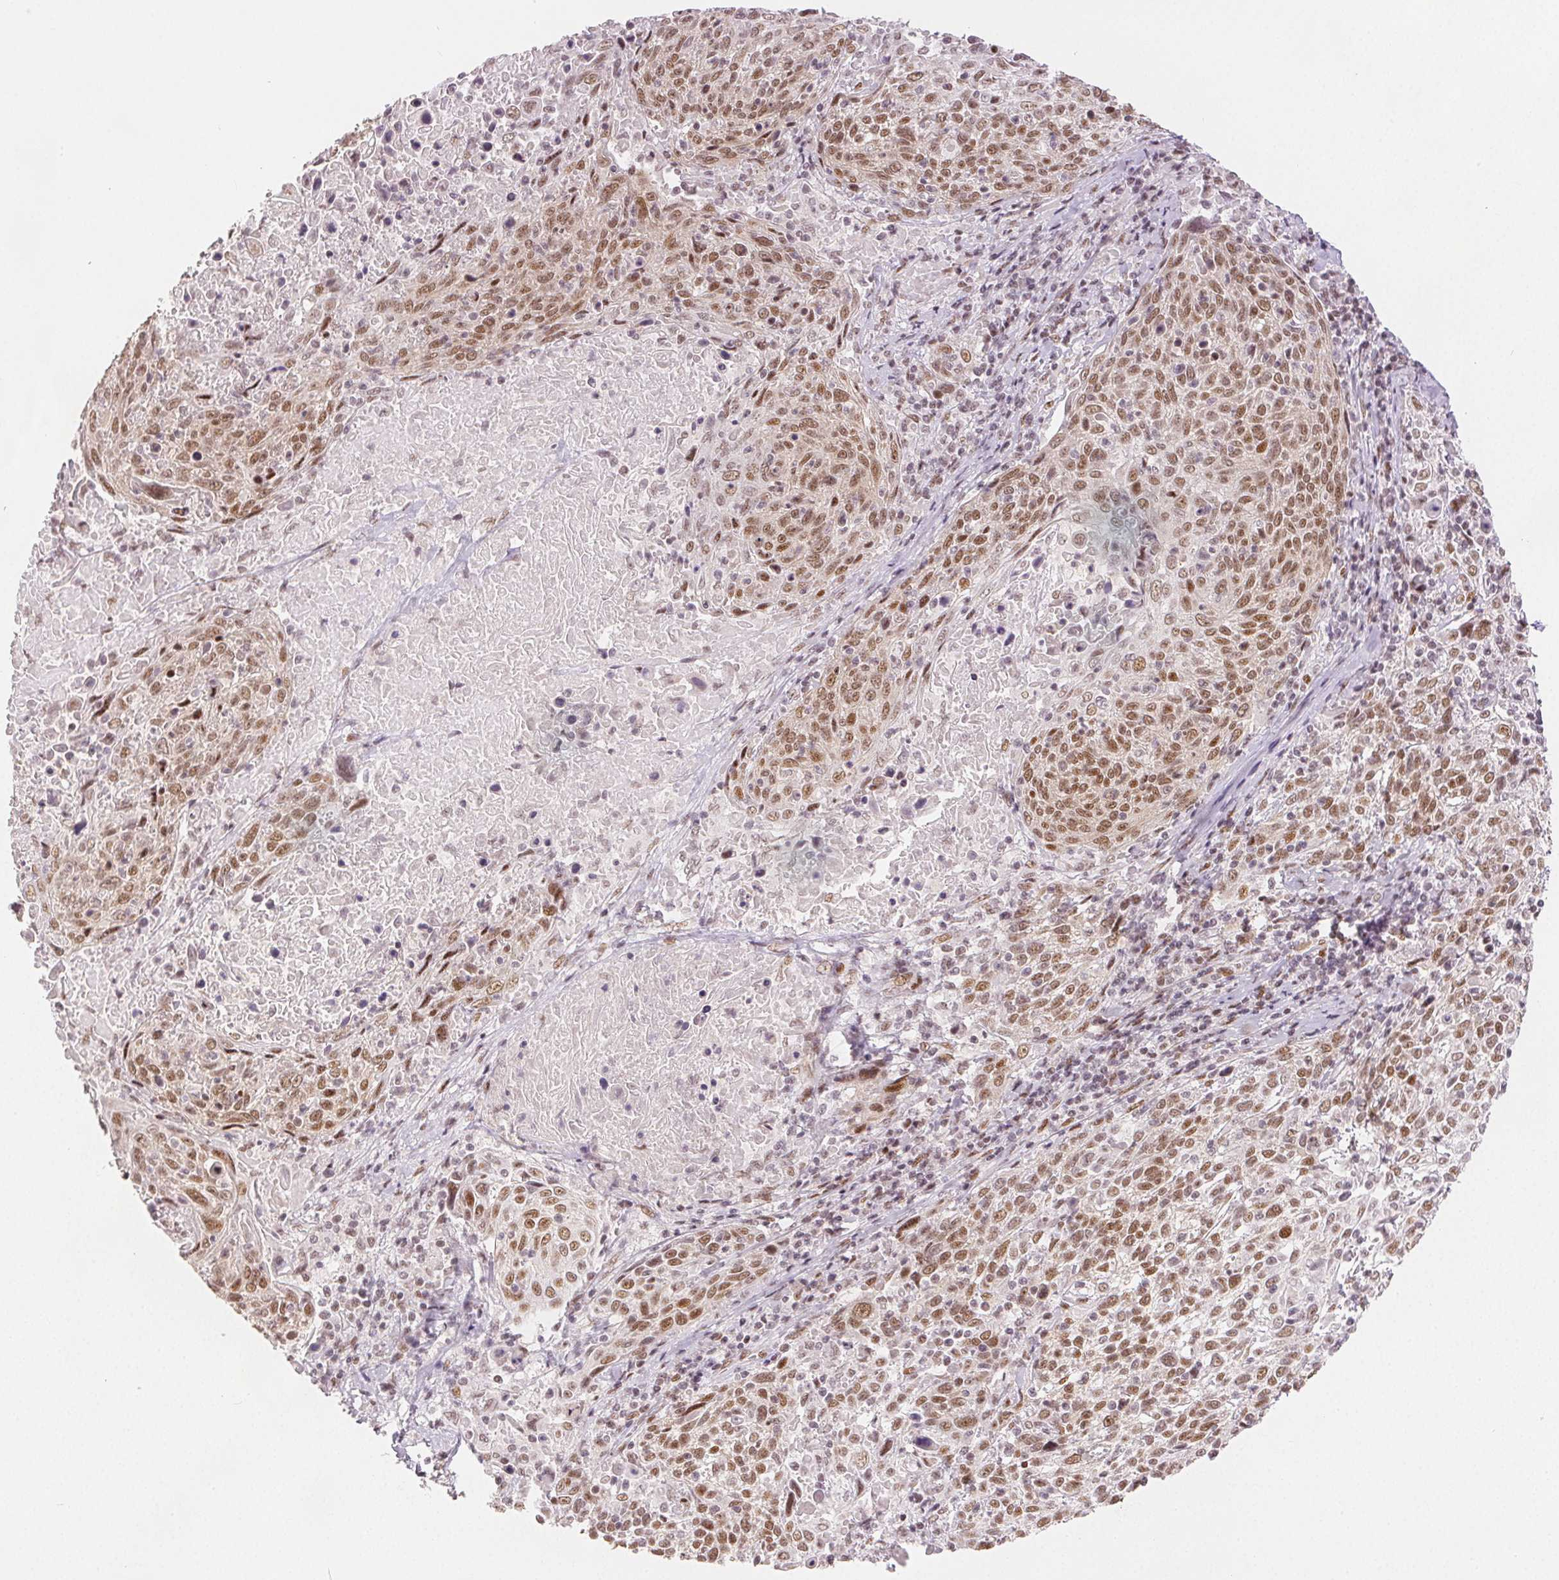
{"staining": {"intensity": "moderate", "quantity": ">75%", "location": "nuclear"}, "tissue": "cervical cancer", "cell_type": "Tumor cells", "image_type": "cancer", "snomed": [{"axis": "morphology", "description": "Squamous cell carcinoma, NOS"}, {"axis": "topography", "description": "Cervix"}], "caption": "Tumor cells reveal medium levels of moderate nuclear positivity in about >75% of cells in cervical cancer.", "gene": "ZNF703", "patient": {"sex": "female", "age": 61}}